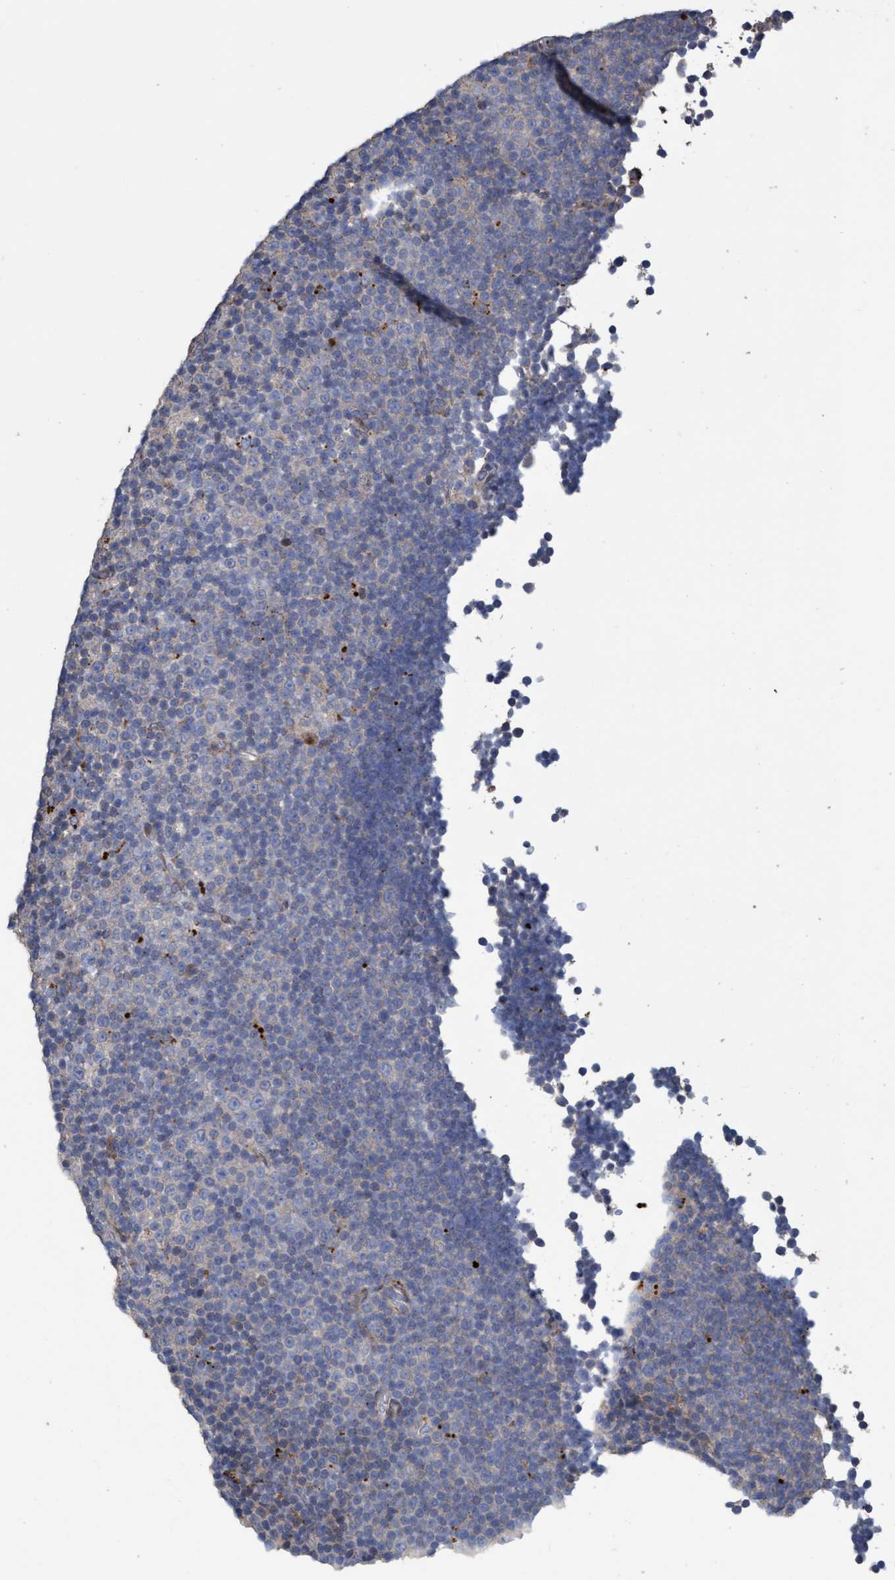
{"staining": {"intensity": "negative", "quantity": "none", "location": "none"}, "tissue": "lymphoma", "cell_type": "Tumor cells", "image_type": "cancer", "snomed": [{"axis": "morphology", "description": "Malignant lymphoma, non-Hodgkin's type, Low grade"}, {"axis": "topography", "description": "Lymph node"}], "caption": "Immunohistochemistry photomicrograph of human low-grade malignant lymphoma, non-Hodgkin's type stained for a protein (brown), which displays no expression in tumor cells. (DAB immunohistochemistry with hematoxylin counter stain).", "gene": "BBS9", "patient": {"sex": "female", "age": 67}}